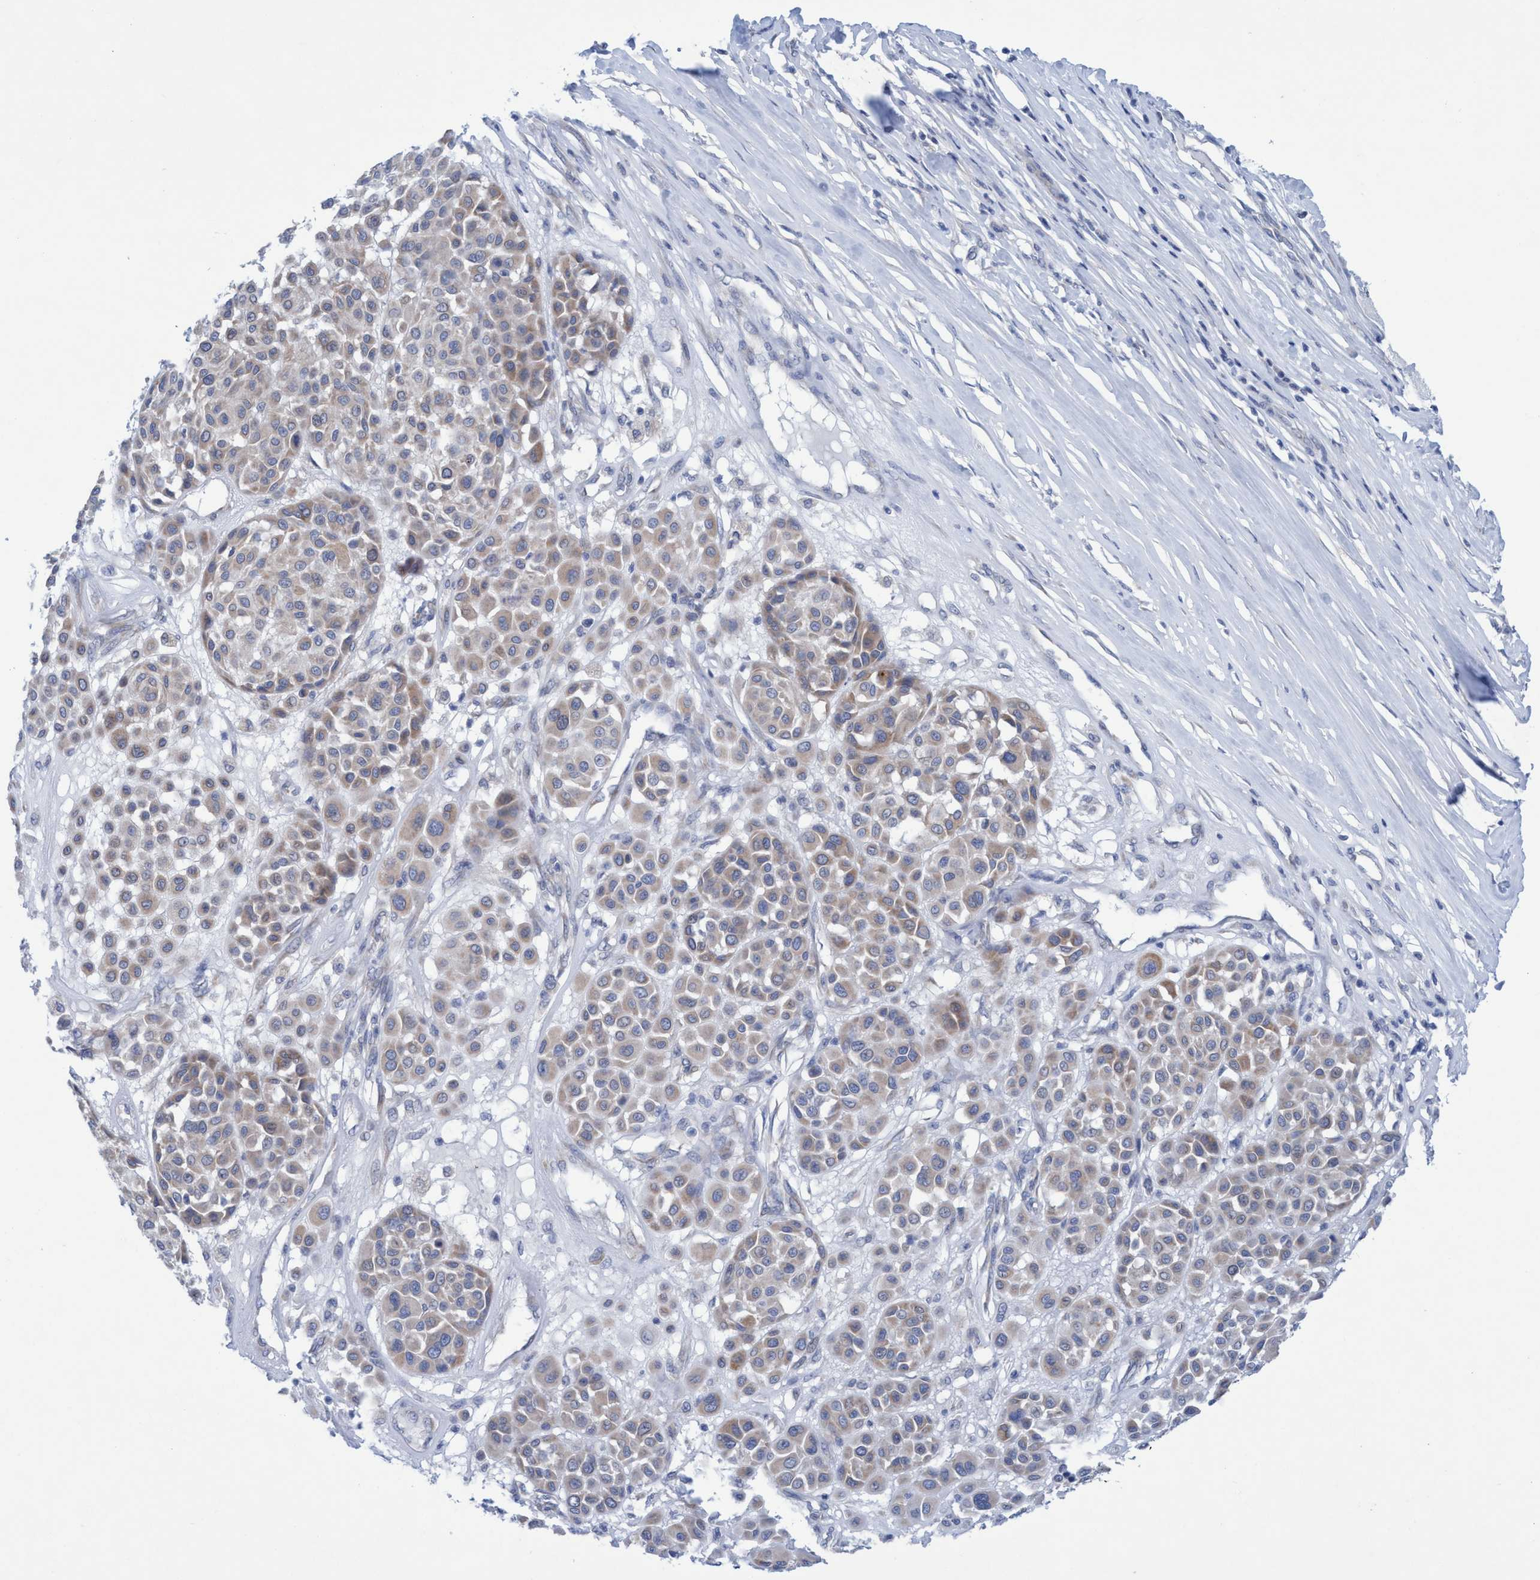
{"staining": {"intensity": "weak", "quantity": "25%-75%", "location": "cytoplasmic/membranous"}, "tissue": "melanoma", "cell_type": "Tumor cells", "image_type": "cancer", "snomed": [{"axis": "morphology", "description": "Malignant melanoma, Metastatic site"}, {"axis": "topography", "description": "Soft tissue"}], "caption": "Malignant melanoma (metastatic site) tissue displays weak cytoplasmic/membranous expression in about 25%-75% of tumor cells, visualized by immunohistochemistry.", "gene": "RSAD1", "patient": {"sex": "male", "age": 41}}